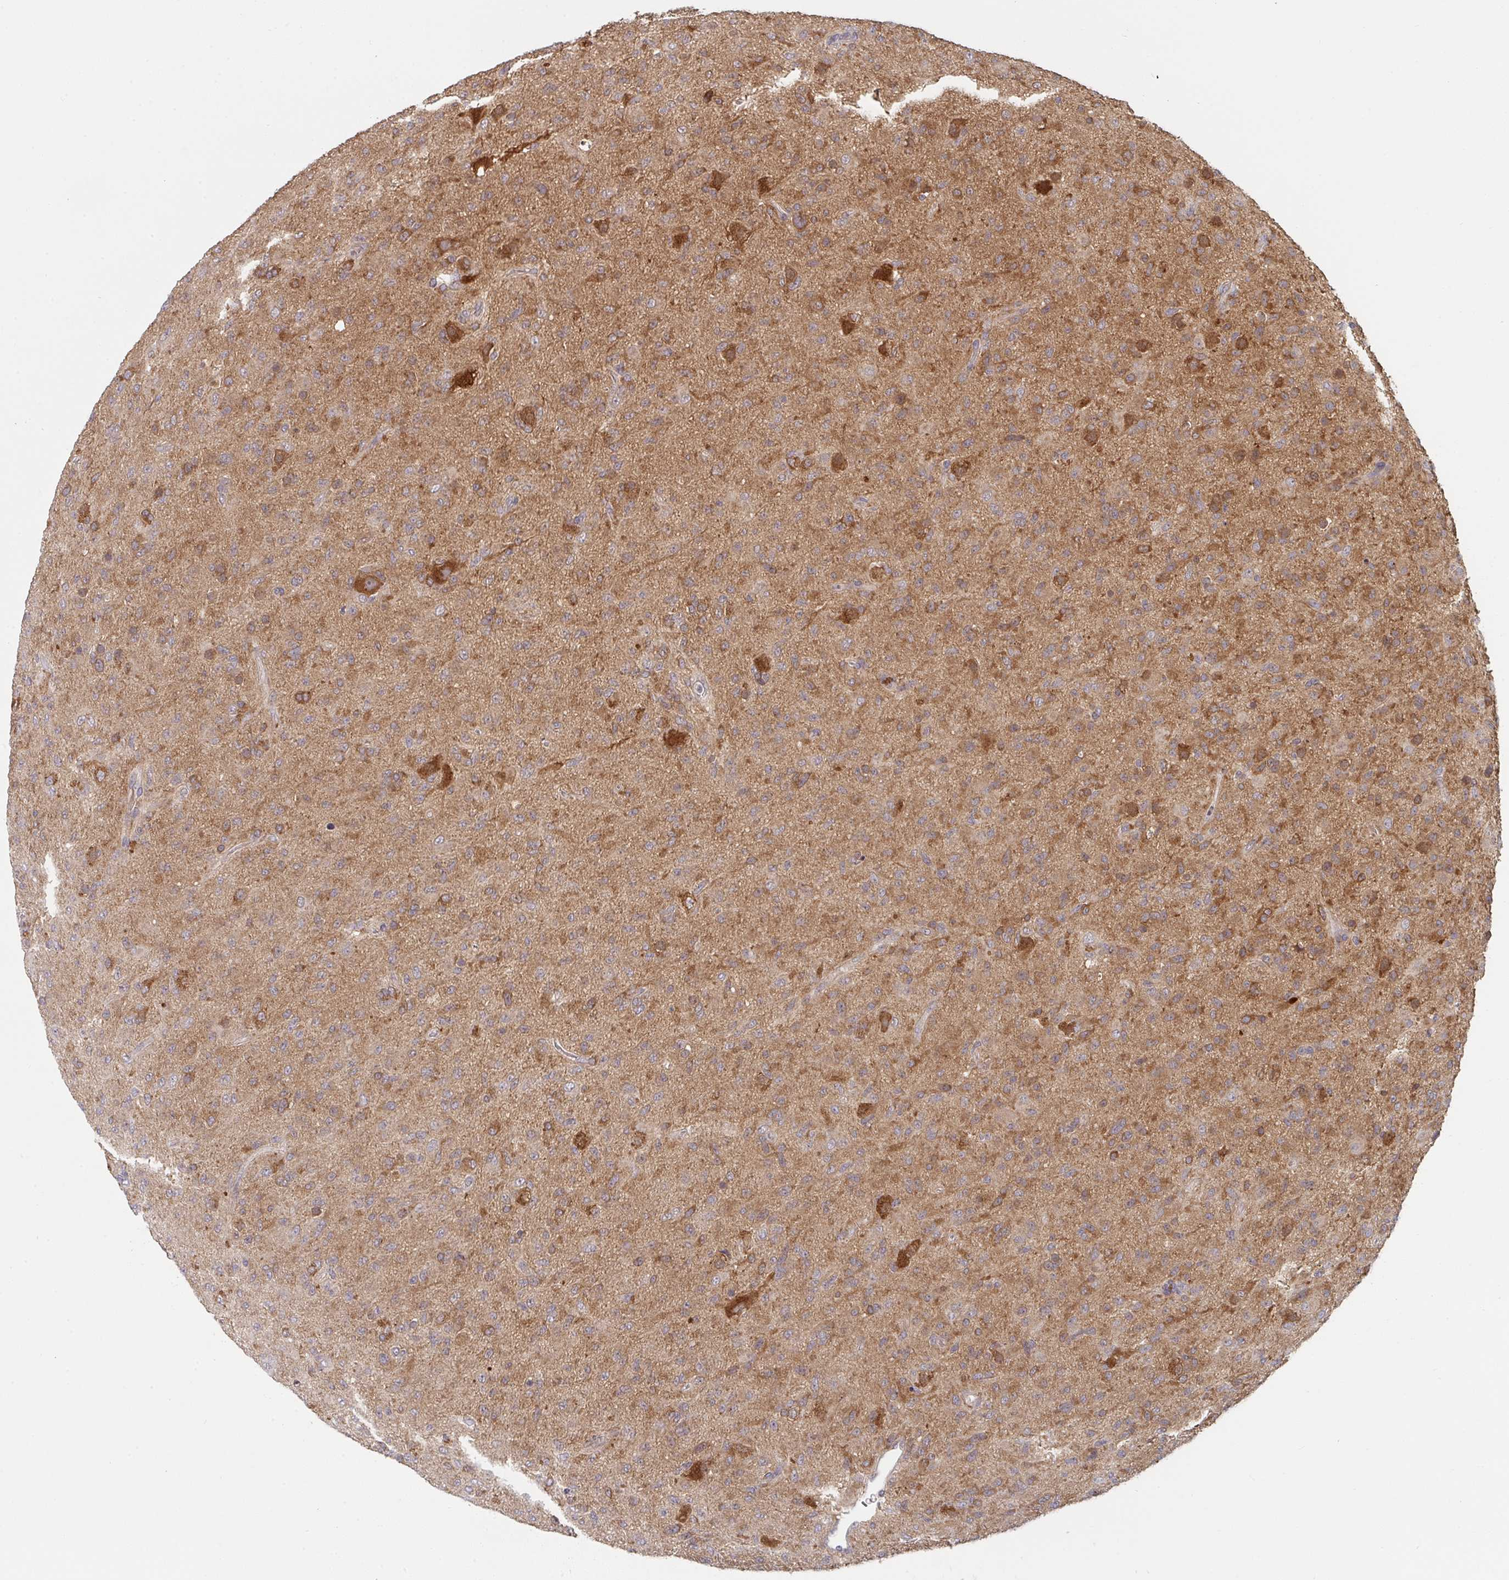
{"staining": {"intensity": "moderate", "quantity": ">75%", "location": "cytoplasmic/membranous"}, "tissue": "glioma", "cell_type": "Tumor cells", "image_type": "cancer", "snomed": [{"axis": "morphology", "description": "Glioma, malignant, Low grade"}, {"axis": "topography", "description": "Brain"}], "caption": "The image reveals staining of malignant glioma (low-grade), revealing moderate cytoplasmic/membranous protein staining (brown color) within tumor cells.", "gene": "DCST1", "patient": {"sex": "male", "age": 65}}